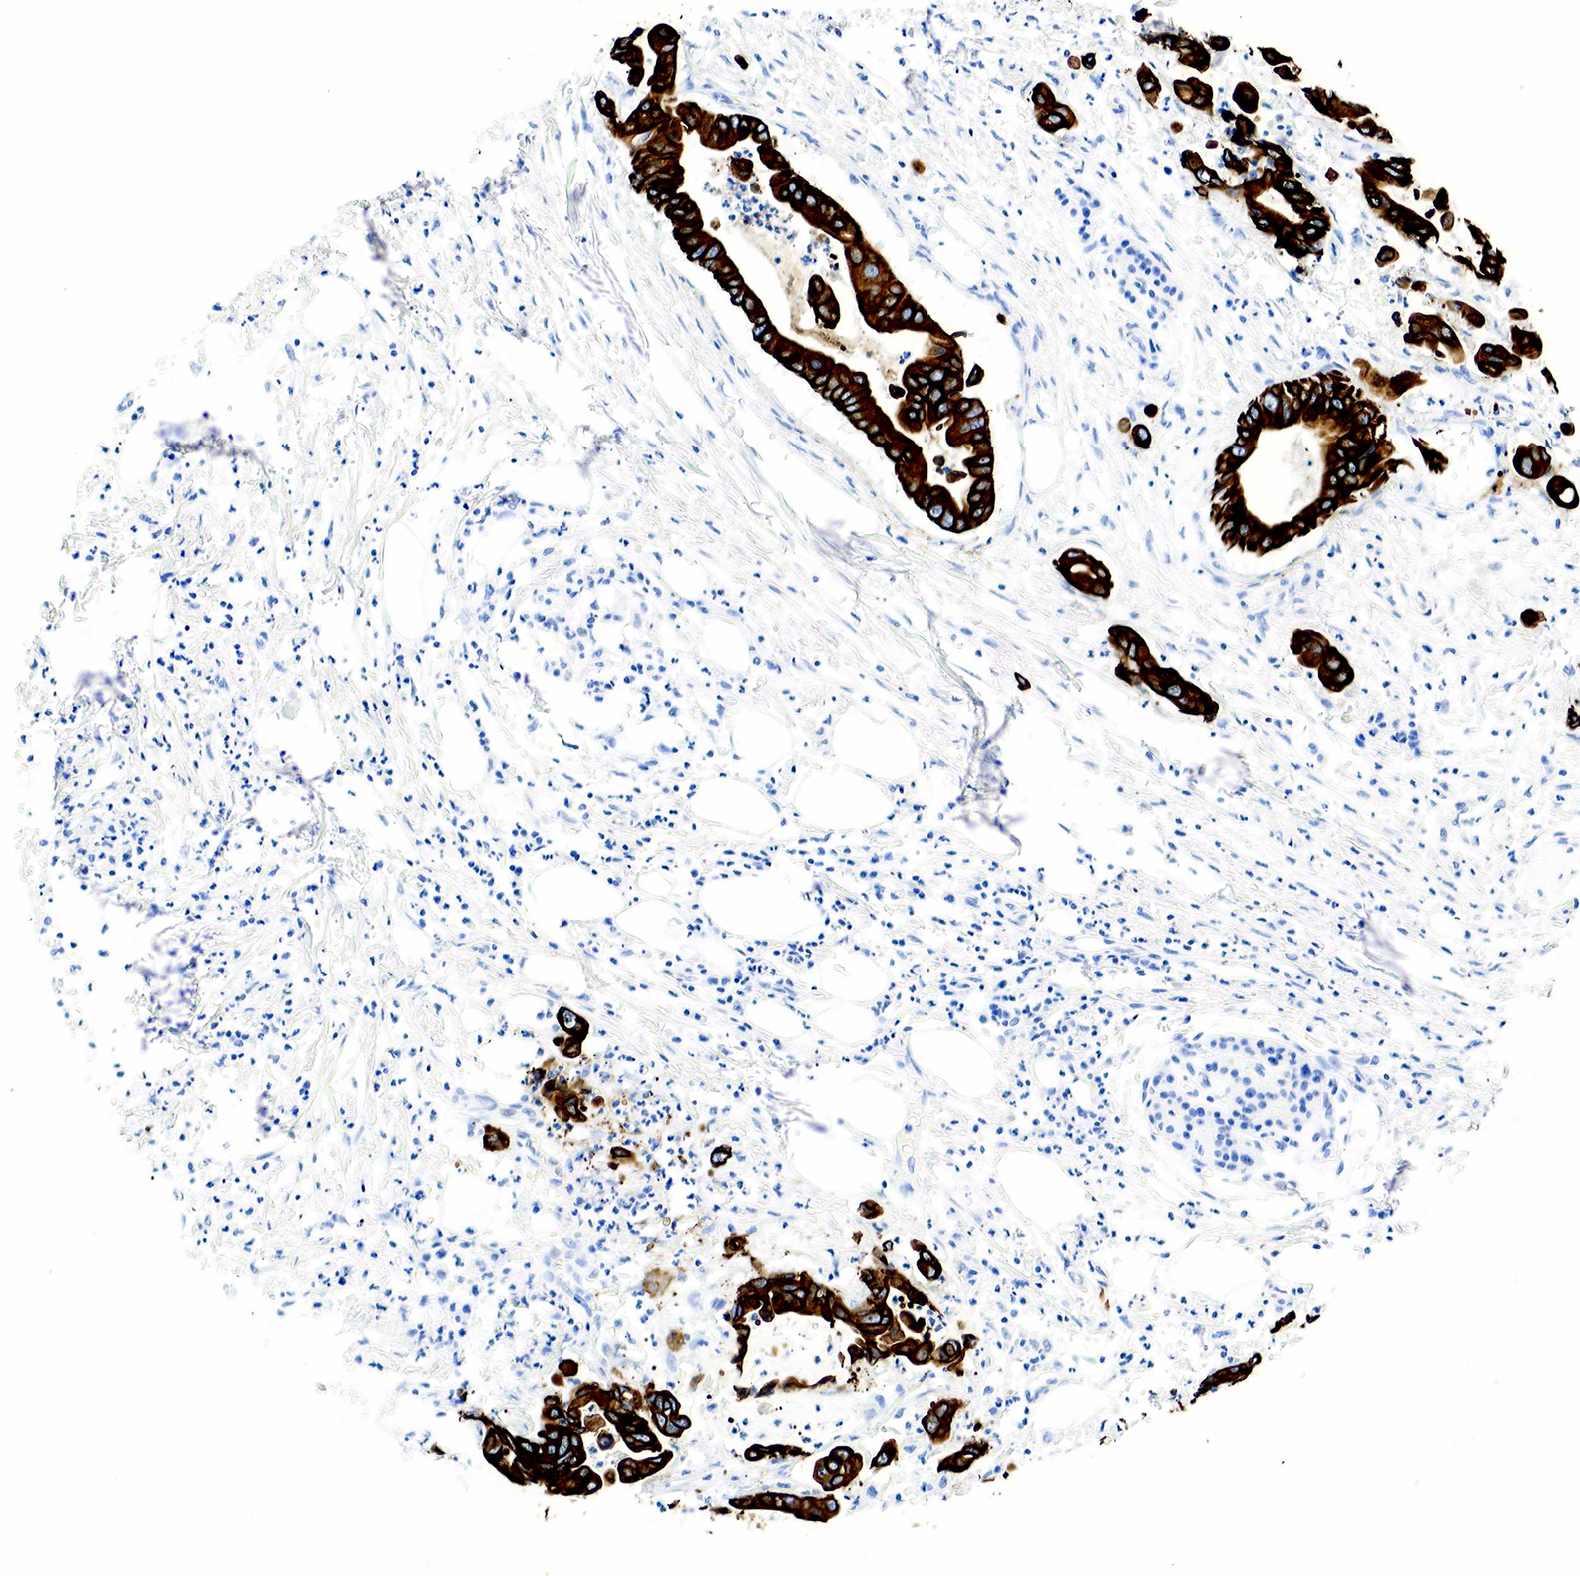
{"staining": {"intensity": "strong", "quantity": ">75%", "location": "cytoplasmic/membranous"}, "tissue": "pancreatic cancer", "cell_type": "Tumor cells", "image_type": "cancer", "snomed": [{"axis": "morphology", "description": "Adenocarcinoma, NOS"}, {"axis": "topography", "description": "Pancreas"}], "caption": "Pancreatic cancer (adenocarcinoma) stained with DAB immunohistochemistry (IHC) demonstrates high levels of strong cytoplasmic/membranous expression in about >75% of tumor cells.", "gene": "KRT7", "patient": {"sex": "male", "age": 58}}